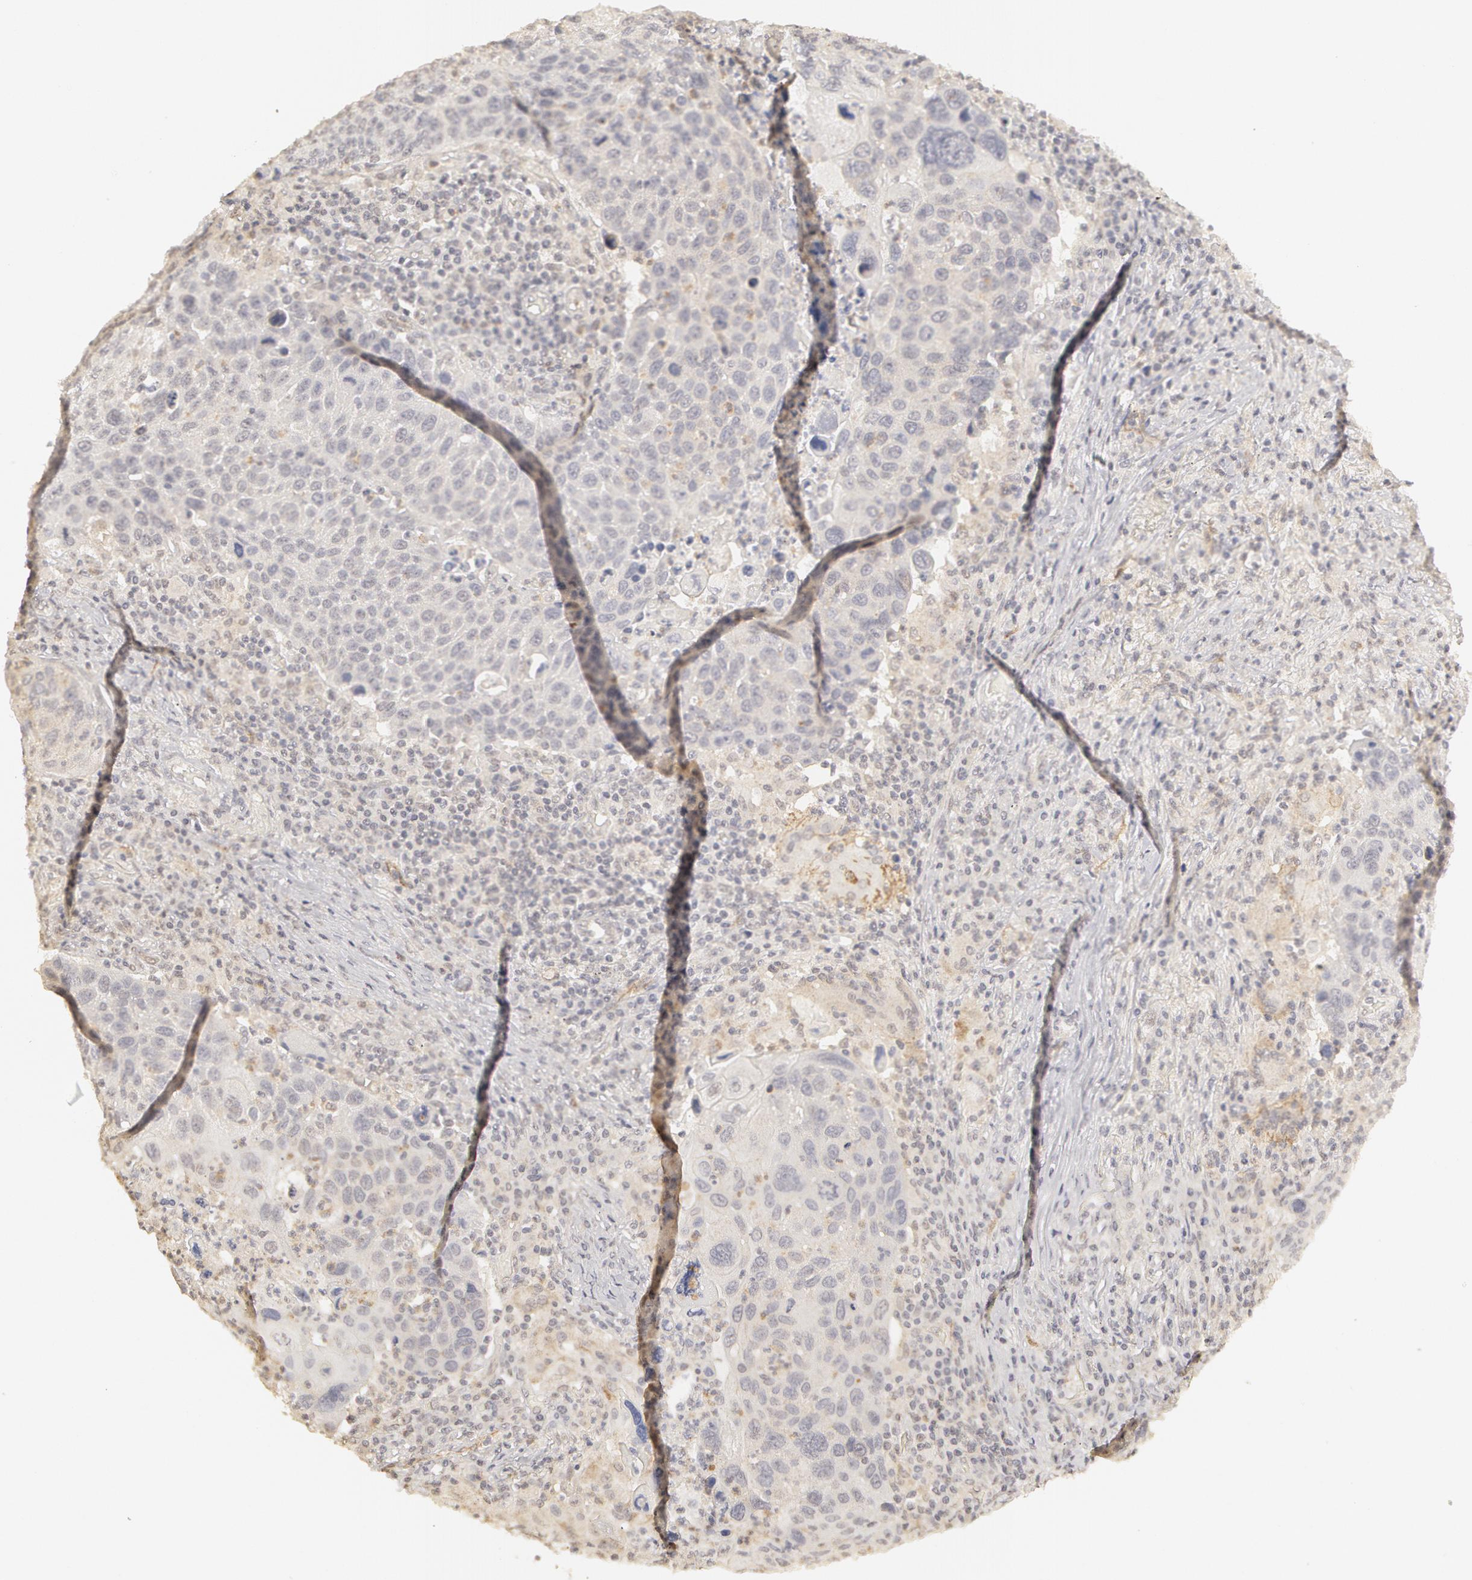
{"staining": {"intensity": "negative", "quantity": "none", "location": "none"}, "tissue": "lung cancer", "cell_type": "Tumor cells", "image_type": "cancer", "snomed": [{"axis": "morphology", "description": "Squamous cell carcinoma, NOS"}, {"axis": "topography", "description": "Lung"}], "caption": "High power microscopy image of an immunohistochemistry histopathology image of lung cancer (squamous cell carcinoma), revealing no significant positivity in tumor cells. (DAB IHC visualized using brightfield microscopy, high magnification).", "gene": "ADAM10", "patient": {"sex": "male", "age": 68}}